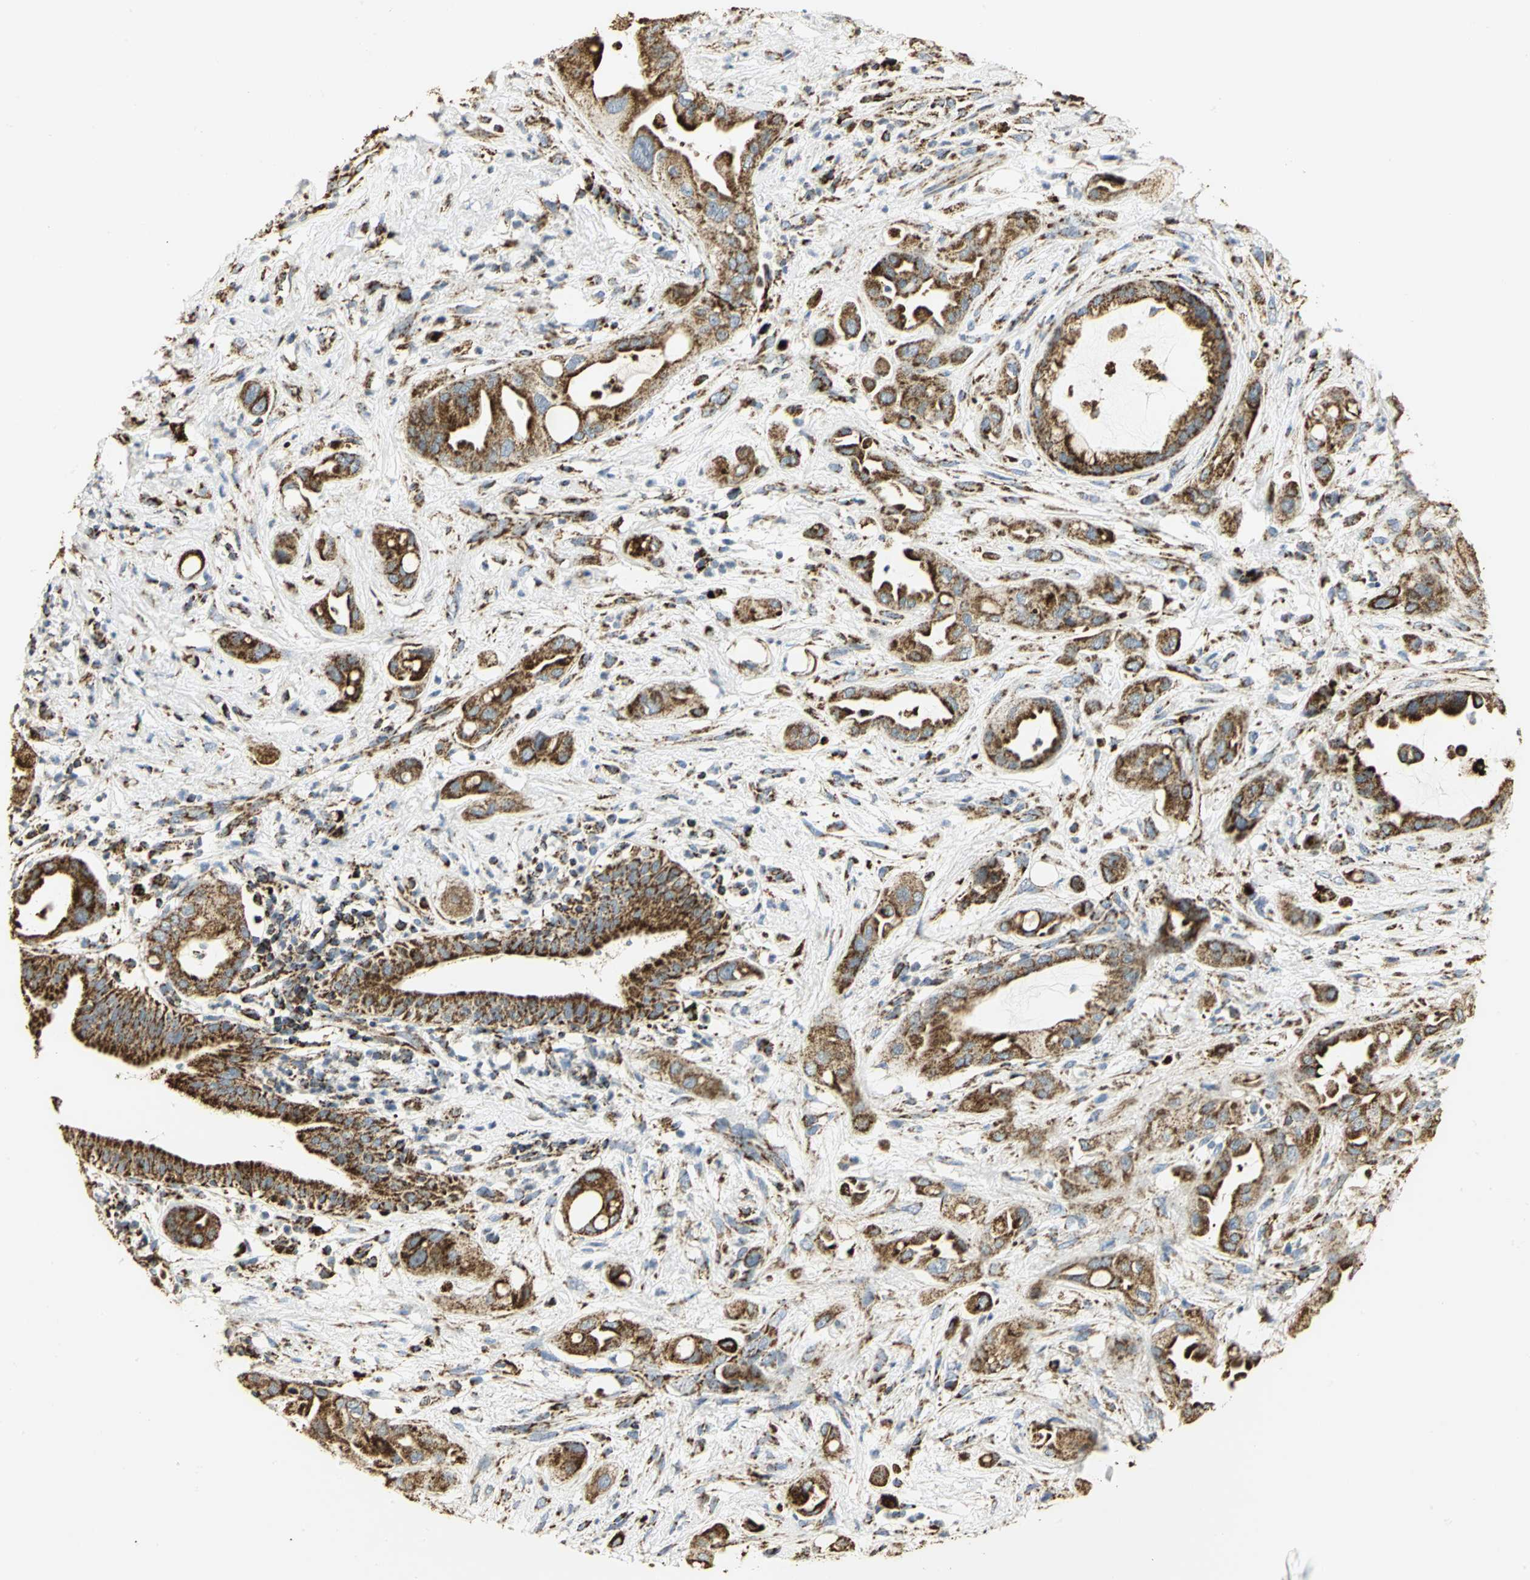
{"staining": {"intensity": "strong", "quantity": ">75%", "location": "cytoplasmic/membranous"}, "tissue": "pancreatic cancer", "cell_type": "Tumor cells", "image_type": "cancer", "snomed": [{"axis": "morphology", "description": "Adenocarcinoma, NOS"}, {"axis": "morphology", "description": "Adenocarcinoma, metastatic, NOS"}, {"axis": "topography", "description": "Lymph node"}, {"axis": "topography", "description": "Pancreas"}, {"axis": "topography", "description": "Duodenum"}], "caption": "This is an image of IHC staining of pancreatic adenocarcinoma, which shows strong staining in the cytoplasmic/membranous of tumor cells.", "gene": "VDAC1", "patient": {"sex": "female", "age": 64}}